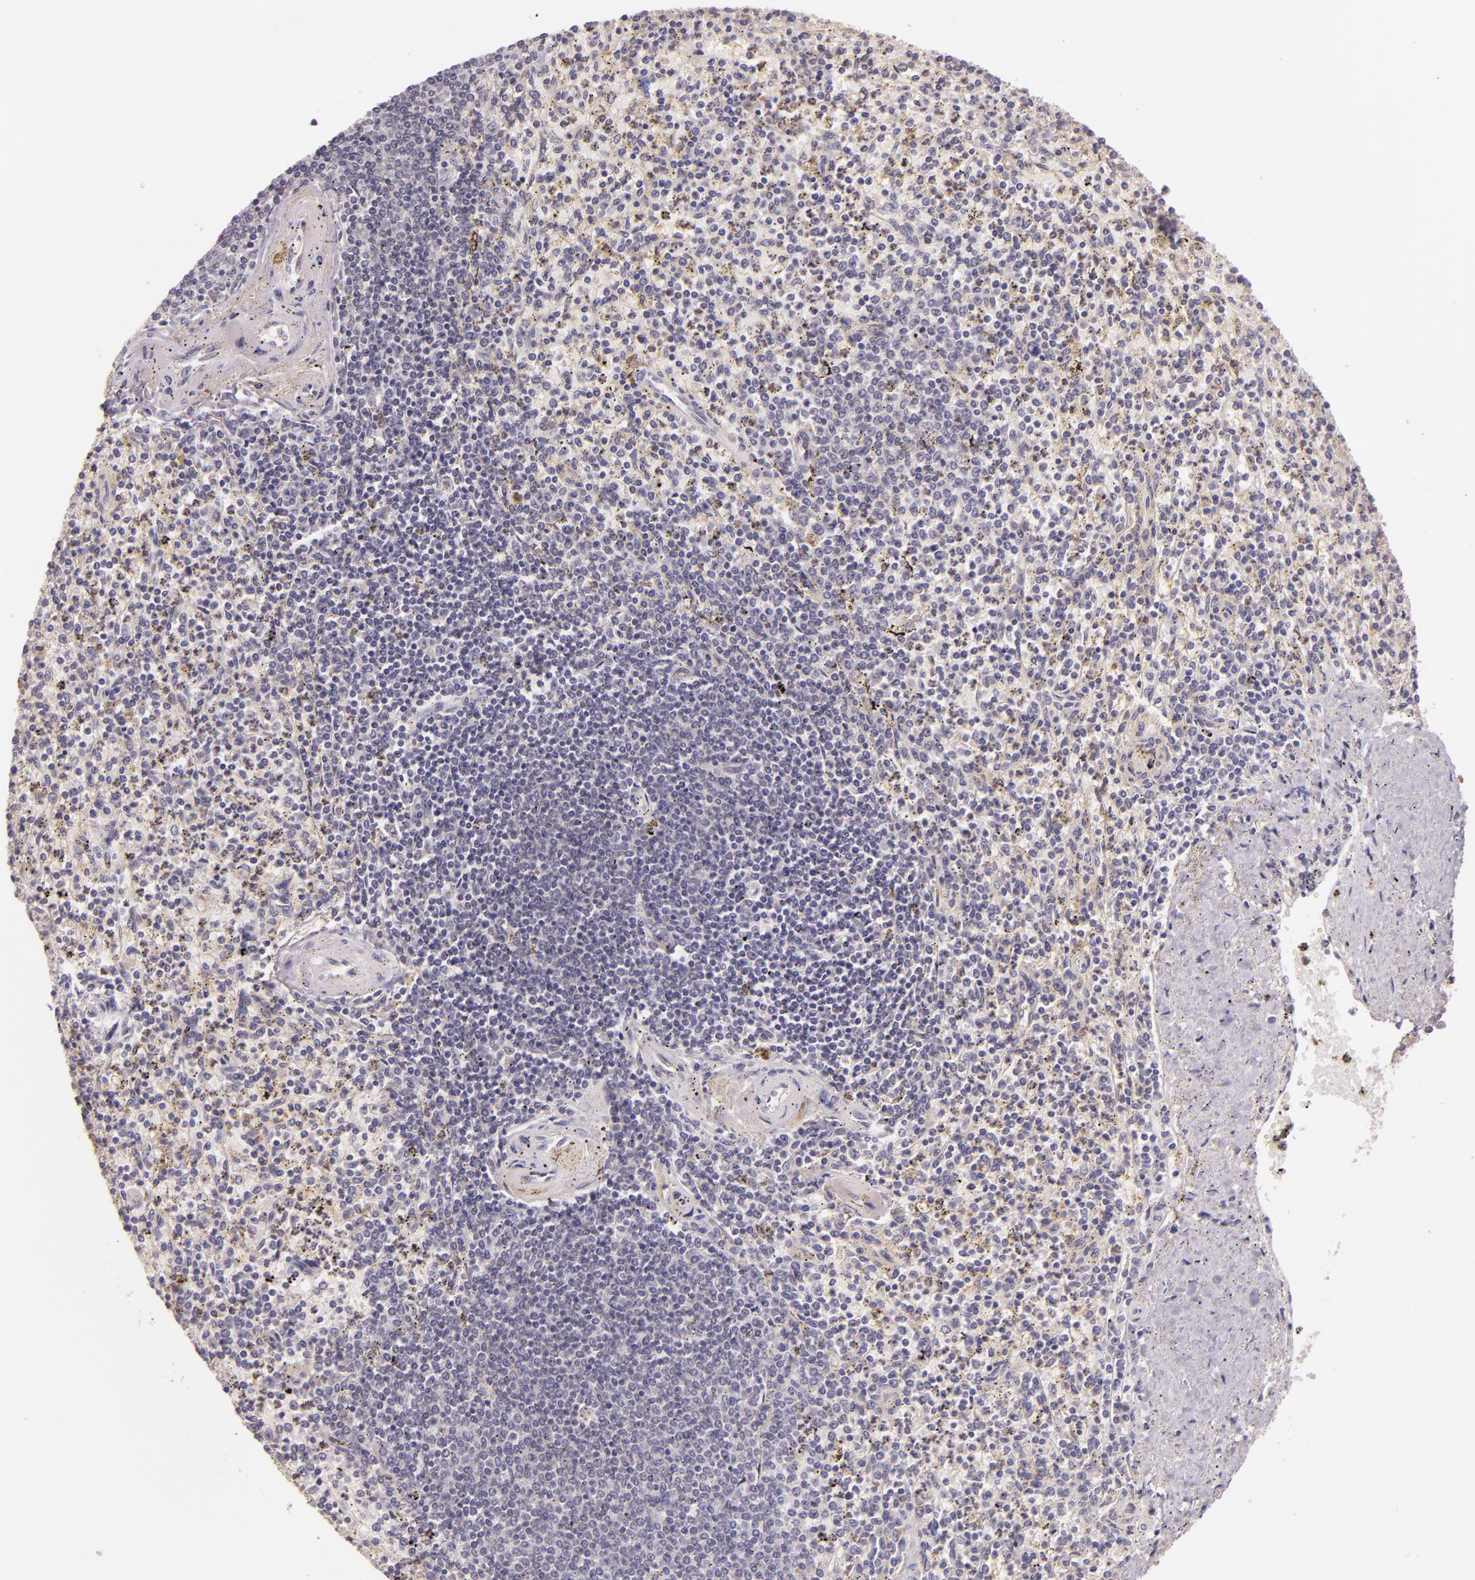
{"staining": {"intensity": "negative", "quantity": "none", "location": "none"}, "tissue": "spleen", "cell_type": "Cells in red pulp", "image_type": "normal", "snomed": [{"axis": "morphology", "description": "Normal tissue, NOS"}, {"axis": "topography", "description": "Spleen"}], "caption": "This is an immunohistochemistry histopathology image of benign spleen. There is no staining in cells in red pulp.", "gene": "ARMH4", "patient": {"sex": "male", "age": 72}}